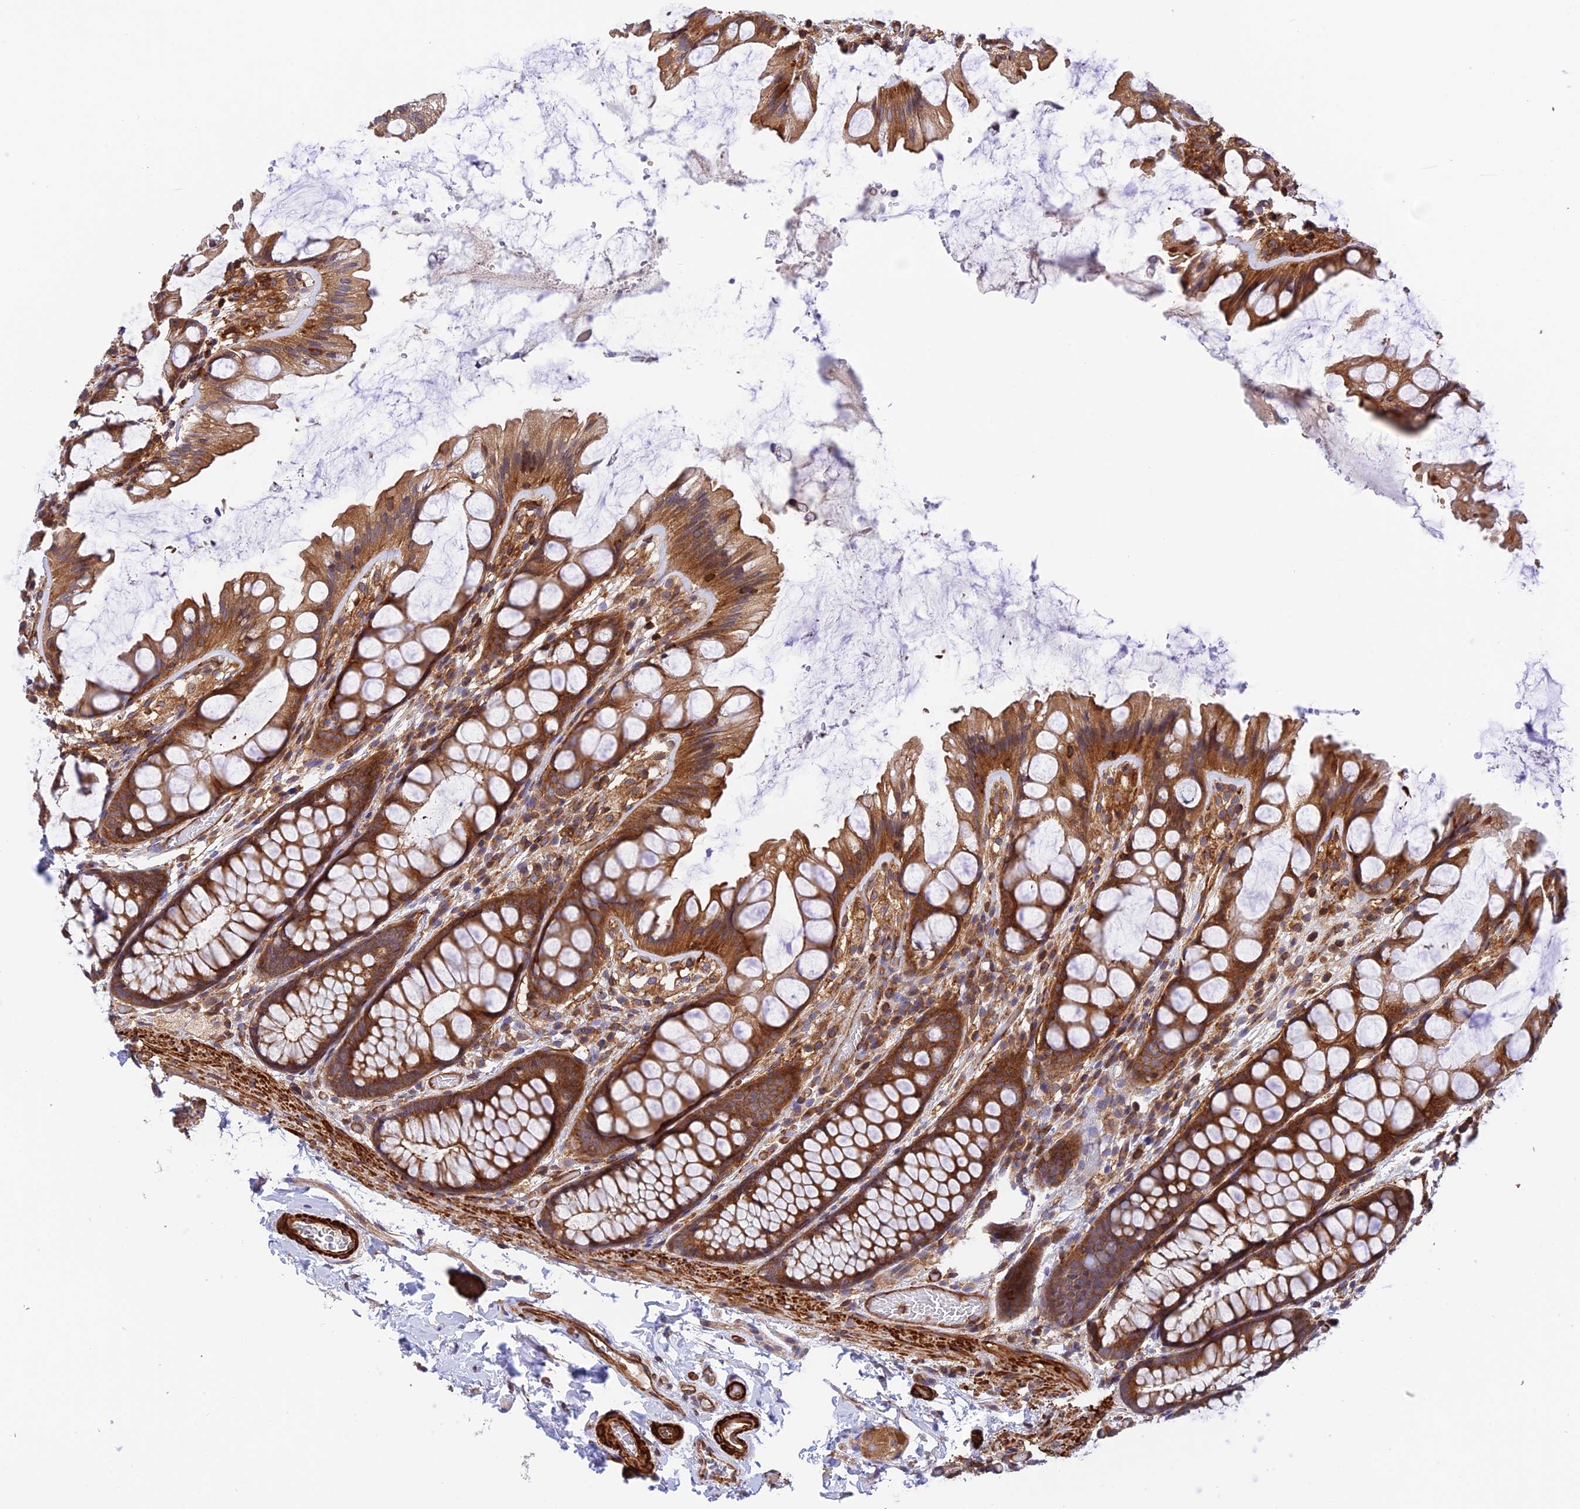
{"staining": {"intensity": "strong", "quantity": ">75%", "location": "cytoplasmic/membranous"}, "tissue": "colon", "cell_type": "Endothelial cells", "image_type": "normal", "snomed": [{"axis": "morphology", "description": "Normal tissue, NOS"}, {"axis": "topography", "description": "Colon"}], "caption": "Brown immunohistochemical staining in normal human colon demonstrates strong cytoplasmic/membranous positivity in about >75% of endothelial cells. The protein of interest is shown in brown color, while the nuclei are stained blue.", "gene": "EVI5L", "patient": {"sex": "male", "age": 47}}